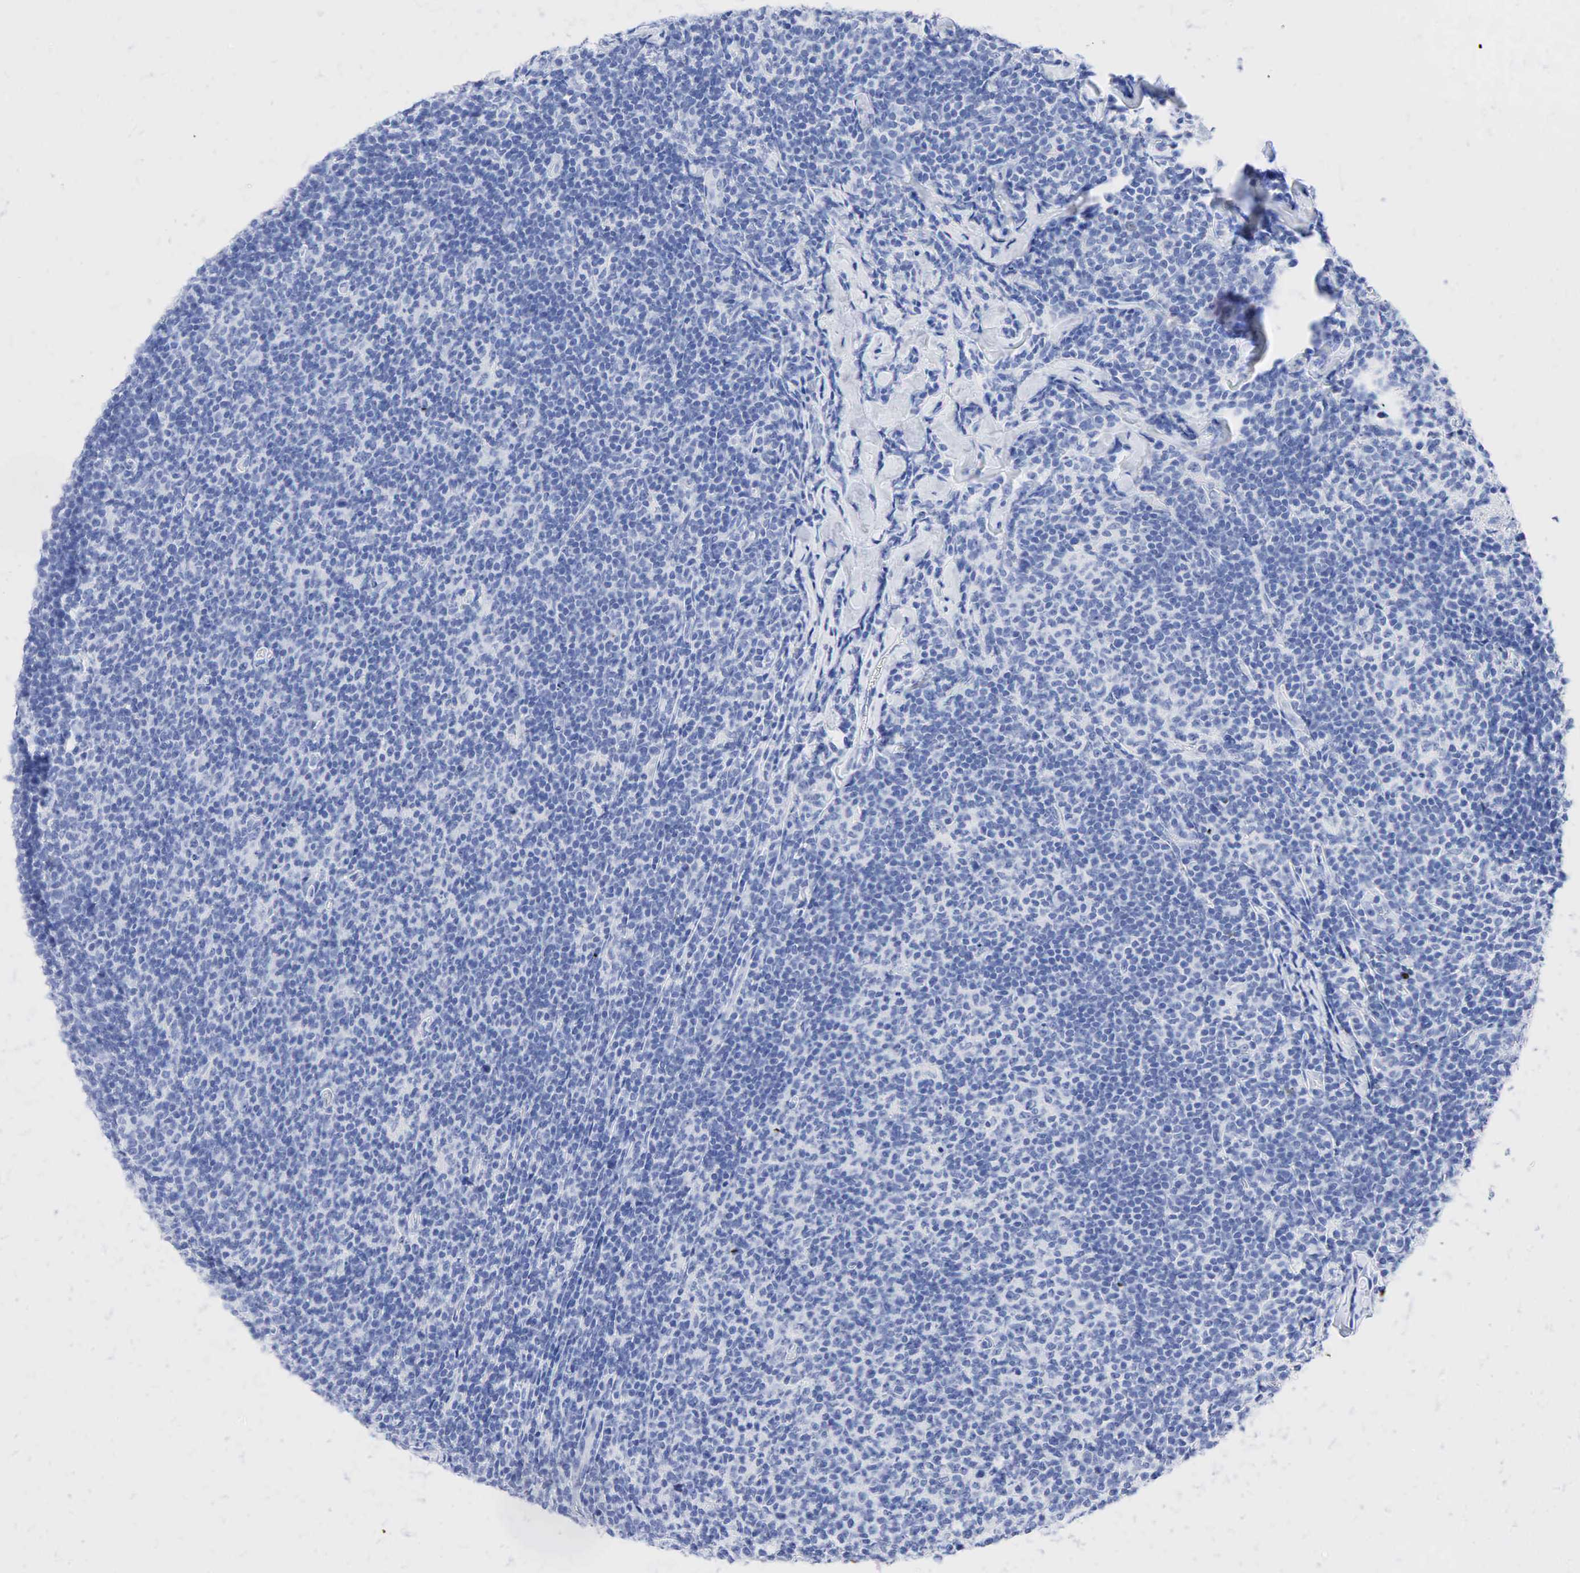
{"staining": {"intensity": "negative", "quantity": "none", "location": "none"}, "tissue": "lymphoma", "cell_type": "Tumor cells", "image_type": "cancer", "snomed": [{"axis": "morphology", "description": "Malignant lymphoma, non-Hodgkin's type, Low grade"}, {"axis": "topography", "description": "Lymph node"}], "caption": "Immunohistochemistry micrograph of human lymphoma stained for a protein (brown), which shows no staining in tumor cells.", "gene": "INHA", "patient": {"sex": "male", "age": 74}}